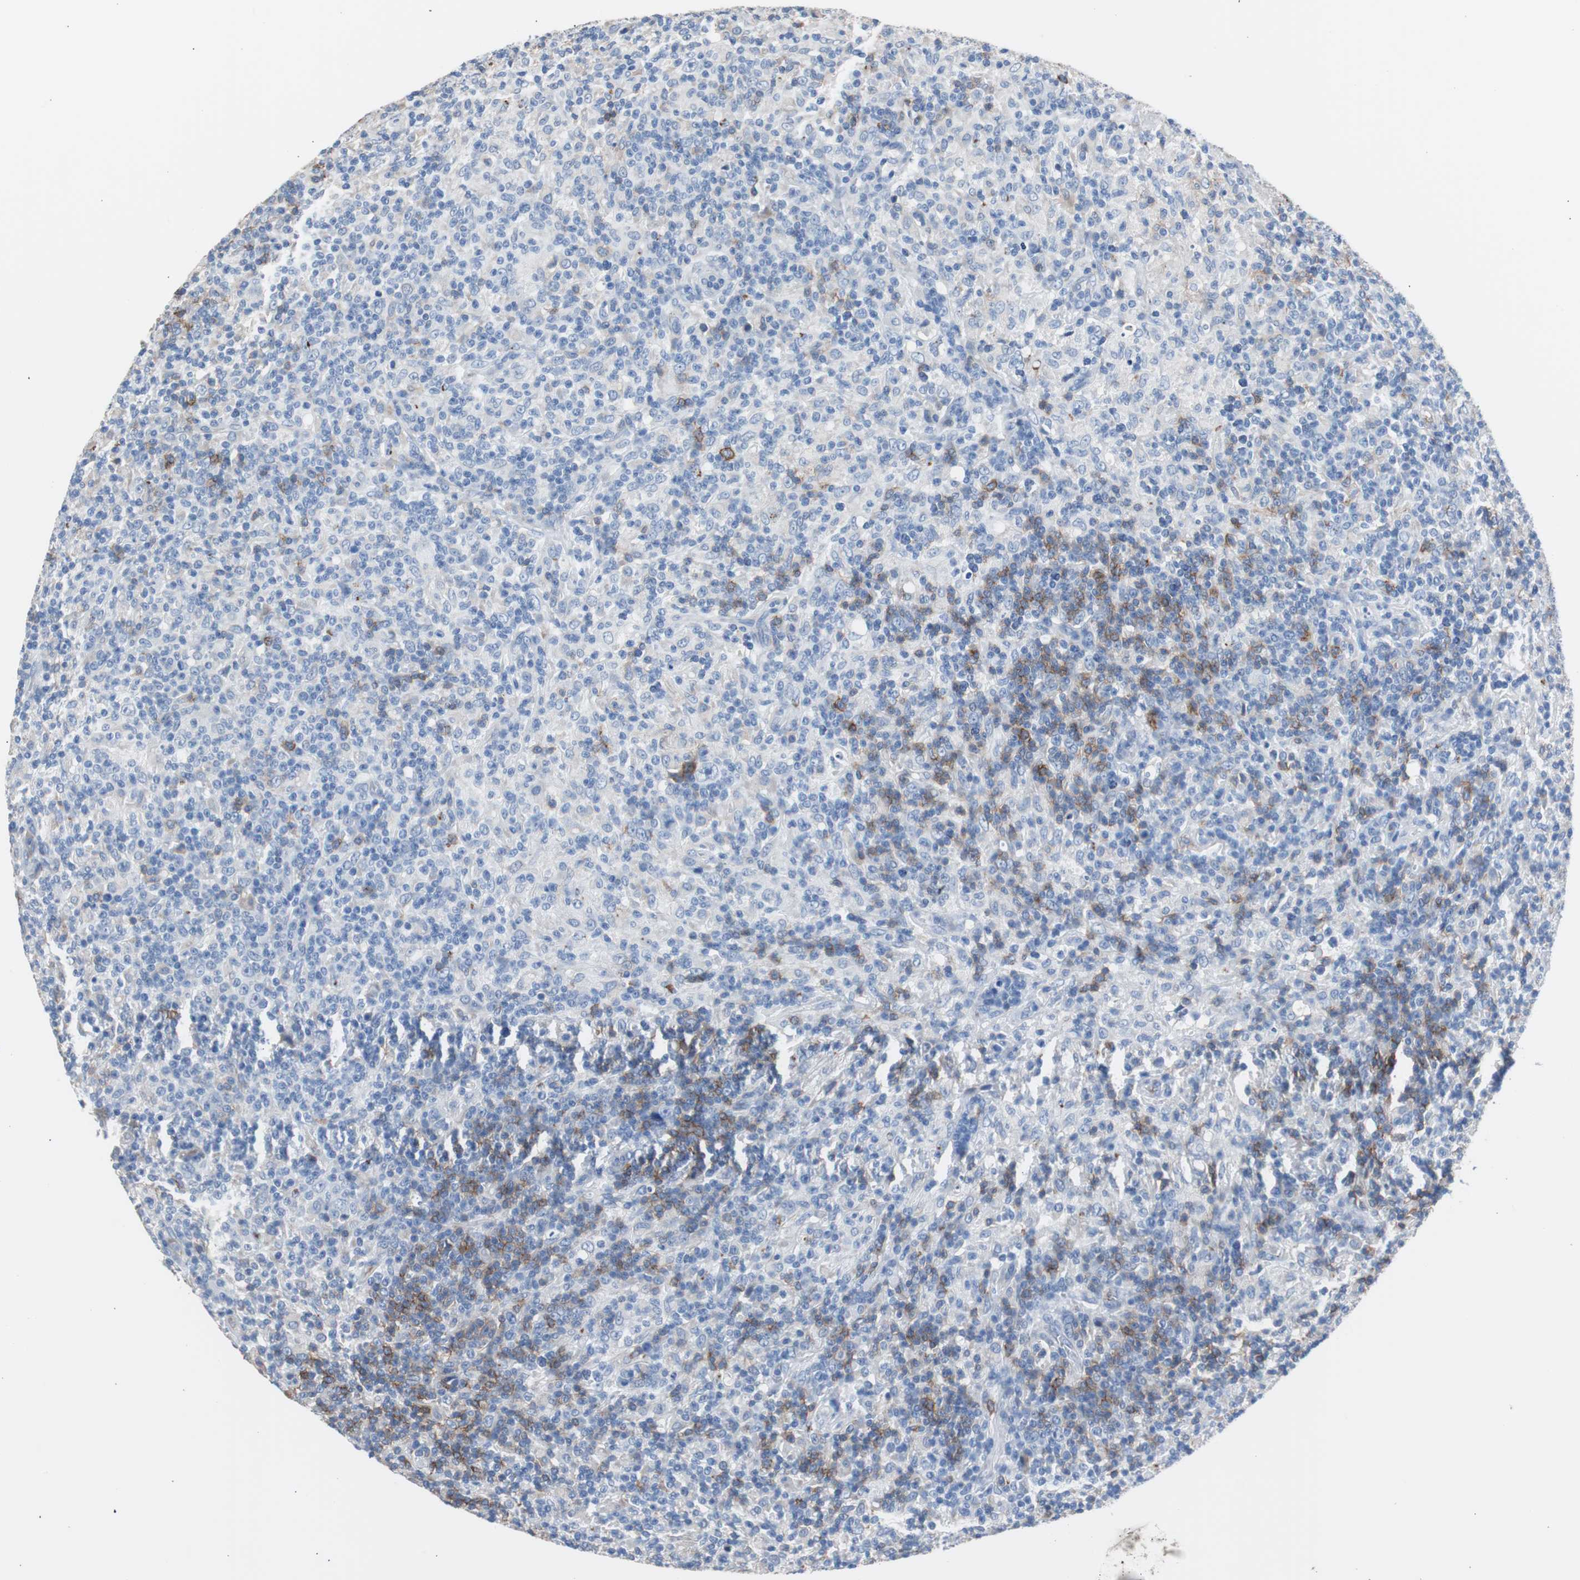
{"staining": {"intensity": "negative", "quantity": "none", "location": "none"}, "tissue": "lymphoma", "cell_type": "Tumor cells", "image_type": "cancer", "snomed": [{"axis": "morphology", "description": "Hodgkin's disease, NOS"}, {"axis": "topography", "description": "Lymph node"}], "caption": "DAB (3,3'-diaminobenzidine) immunohistochemical staining of human Hodgkin's disease shows no significant expression in tumor cells.", "gene": "FCGR2B", "patient": {"sex": "male", "age": 70}}